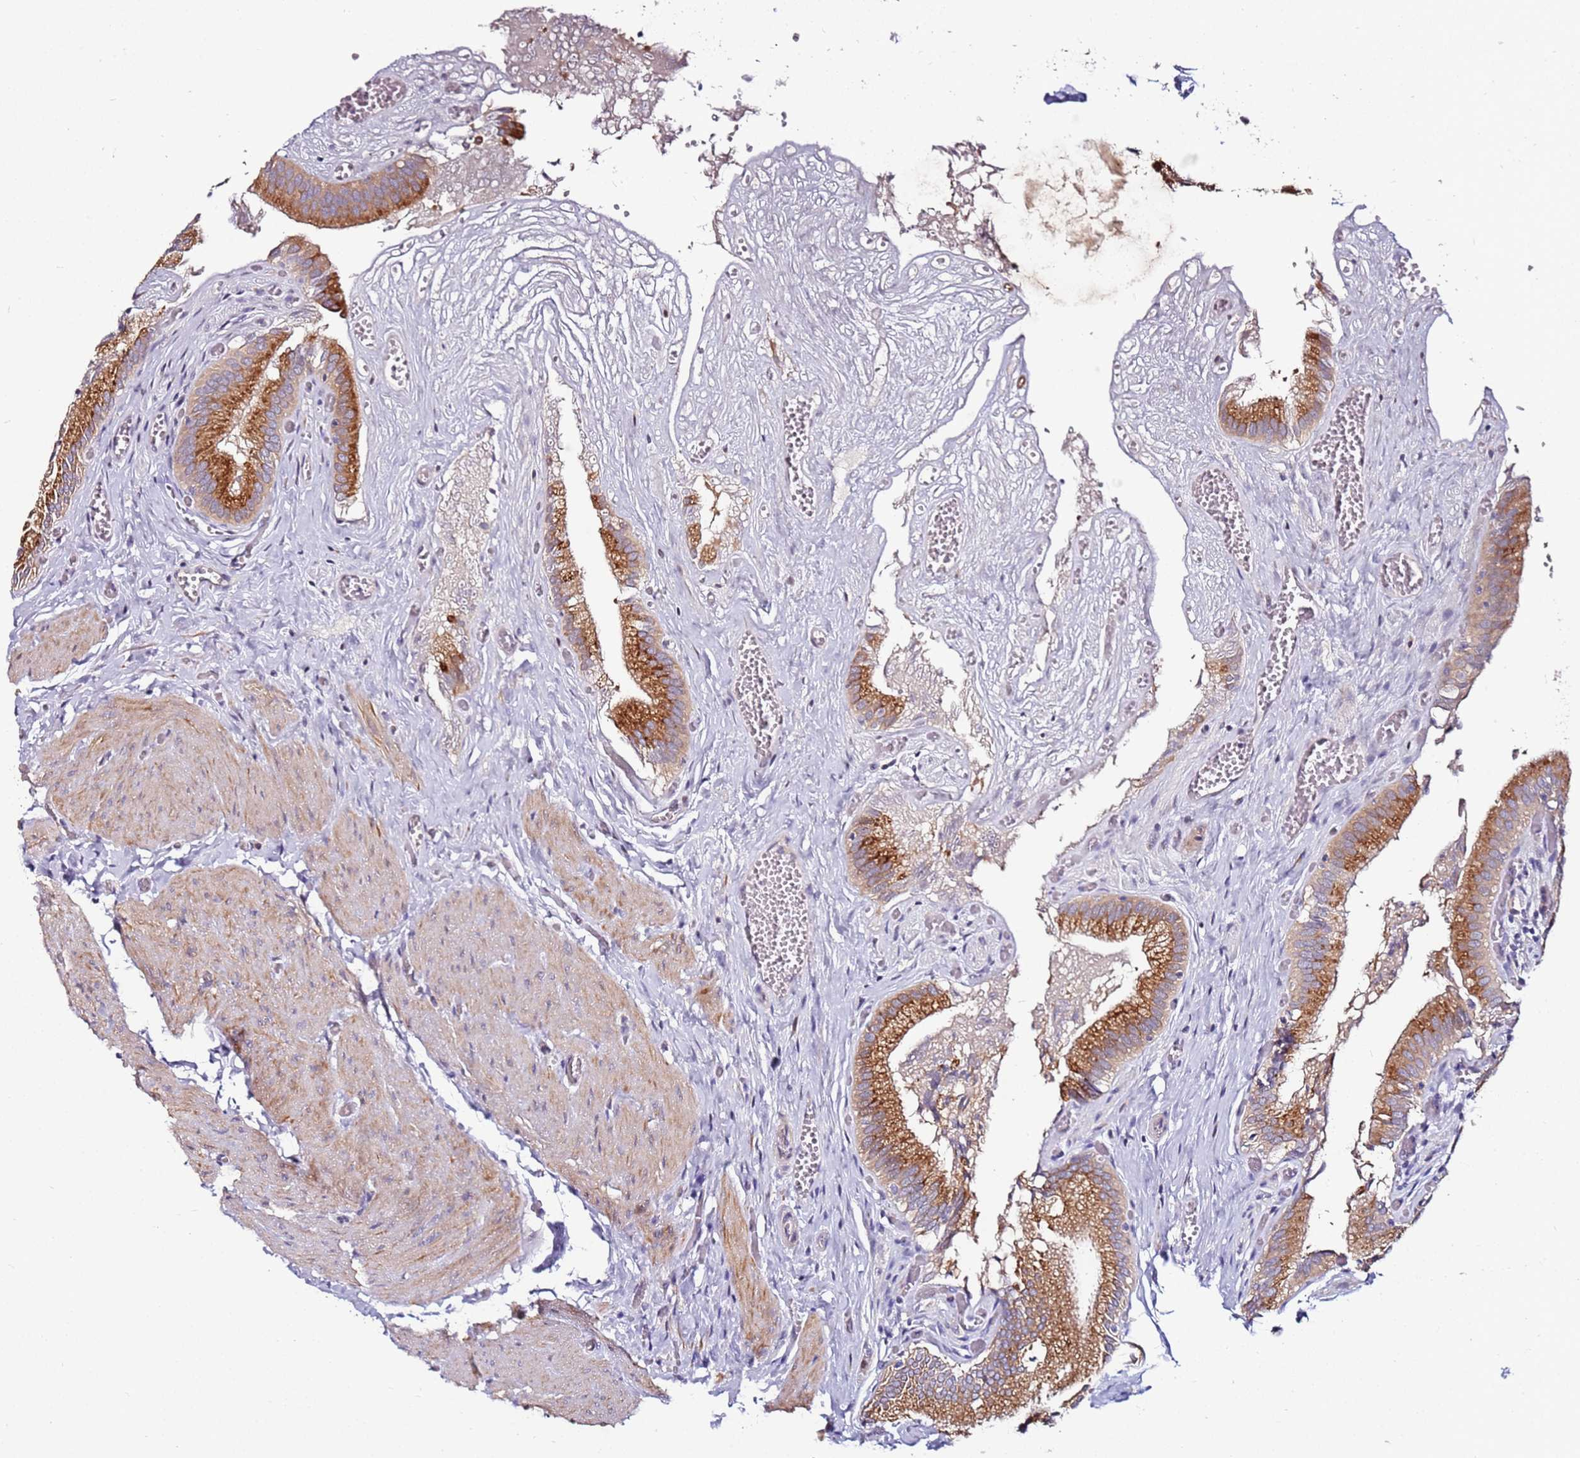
{"staining": {"intensity": "moderate", "quantity": ">75%", "location": "cytoplasmic/membranous"}, "tissue": "gallbladder", "cell_type": "Glandular cells", "image_type": "normal", "snomed": [{"axis": "morphology", "description": "Normal tissue, NOS"}, {"axis": "topography", "description": "Gallbladder"}, {"axis": "topography", "description": "Peripheral nerve tissue"}], "caption": "Gallbladder was stained to show a protein in brown. There is medium levels of moderate cytoplasmic/membranous expression in approximately >75% of glandular cells. (Stains: DAB in brown, nuclei in blue, Microscopy: brightfield microscopy at high magnification).", "gene": "SRRM5", "patient": {"sex": "male", "age": 17}}